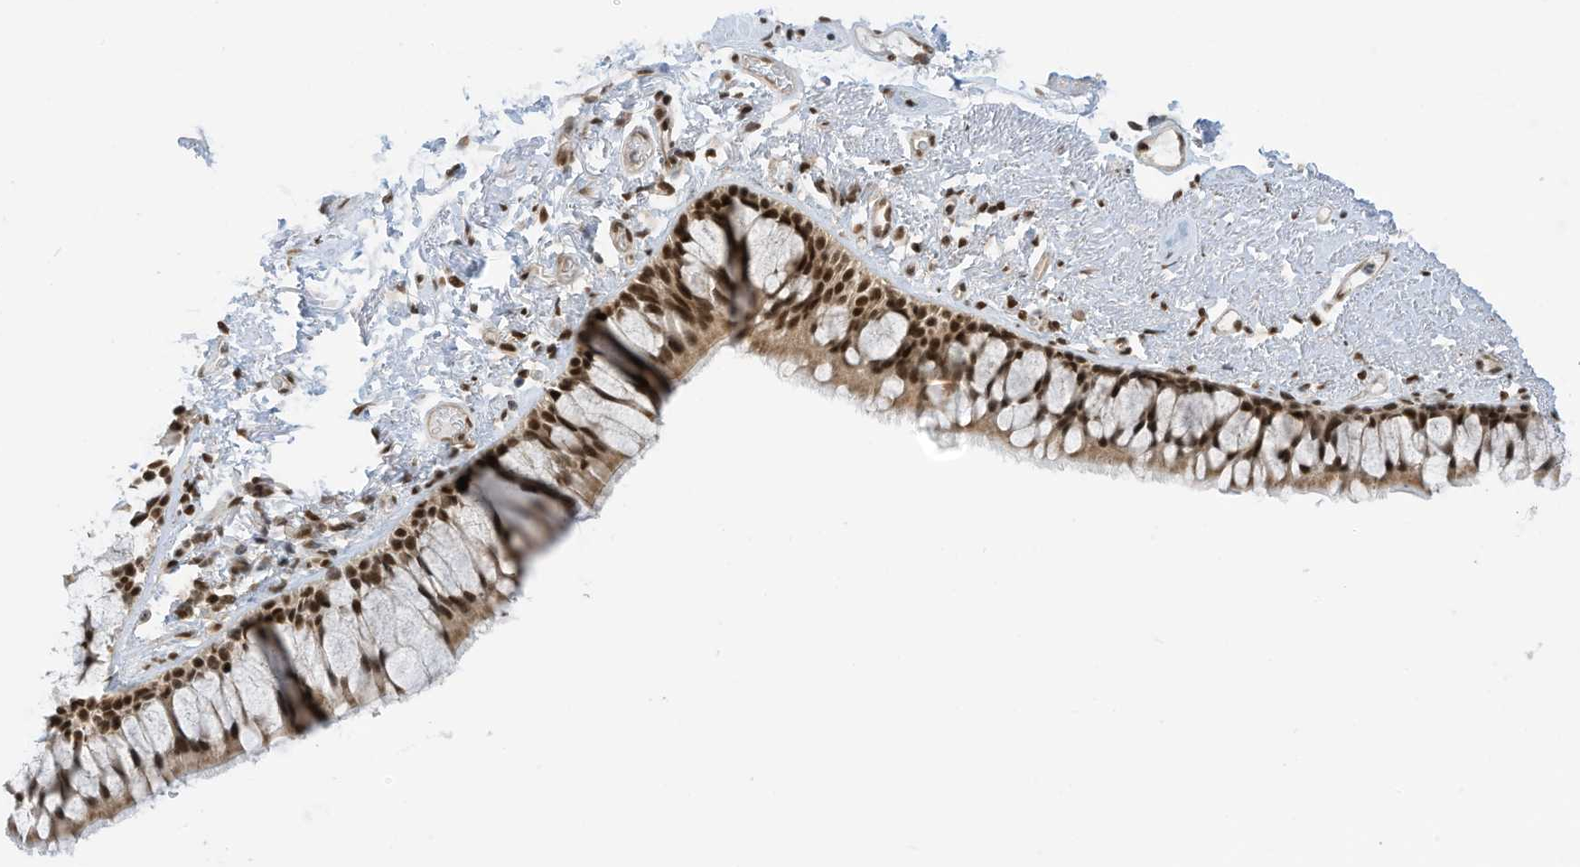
{"staining": {"intensity": "strong", "quantity": ">75%", "location": "nuclear"}, "tissue": "bronchus", "cell_type": "Respiratory epithelial cells", "image_type": "normal", "snomed": [{"axis": "morphology", "description": "Normal tissue, NOS"}, {"axis": "topography", "description": "Cartilage tissue"}, {"axis": "topography", "description": "Bronchus"}], "caption": "The immunohistochemical stain shows strong nuclear positivity in respiratory epithelial cells of benign bronchus. The staining is performed using DAB brown chromogen to label protein expression. The nuclei are counter-stained blue using hematoxylin.", "gene": "AURKAIP1", "patient": {"sex": "female", "age": 73}}